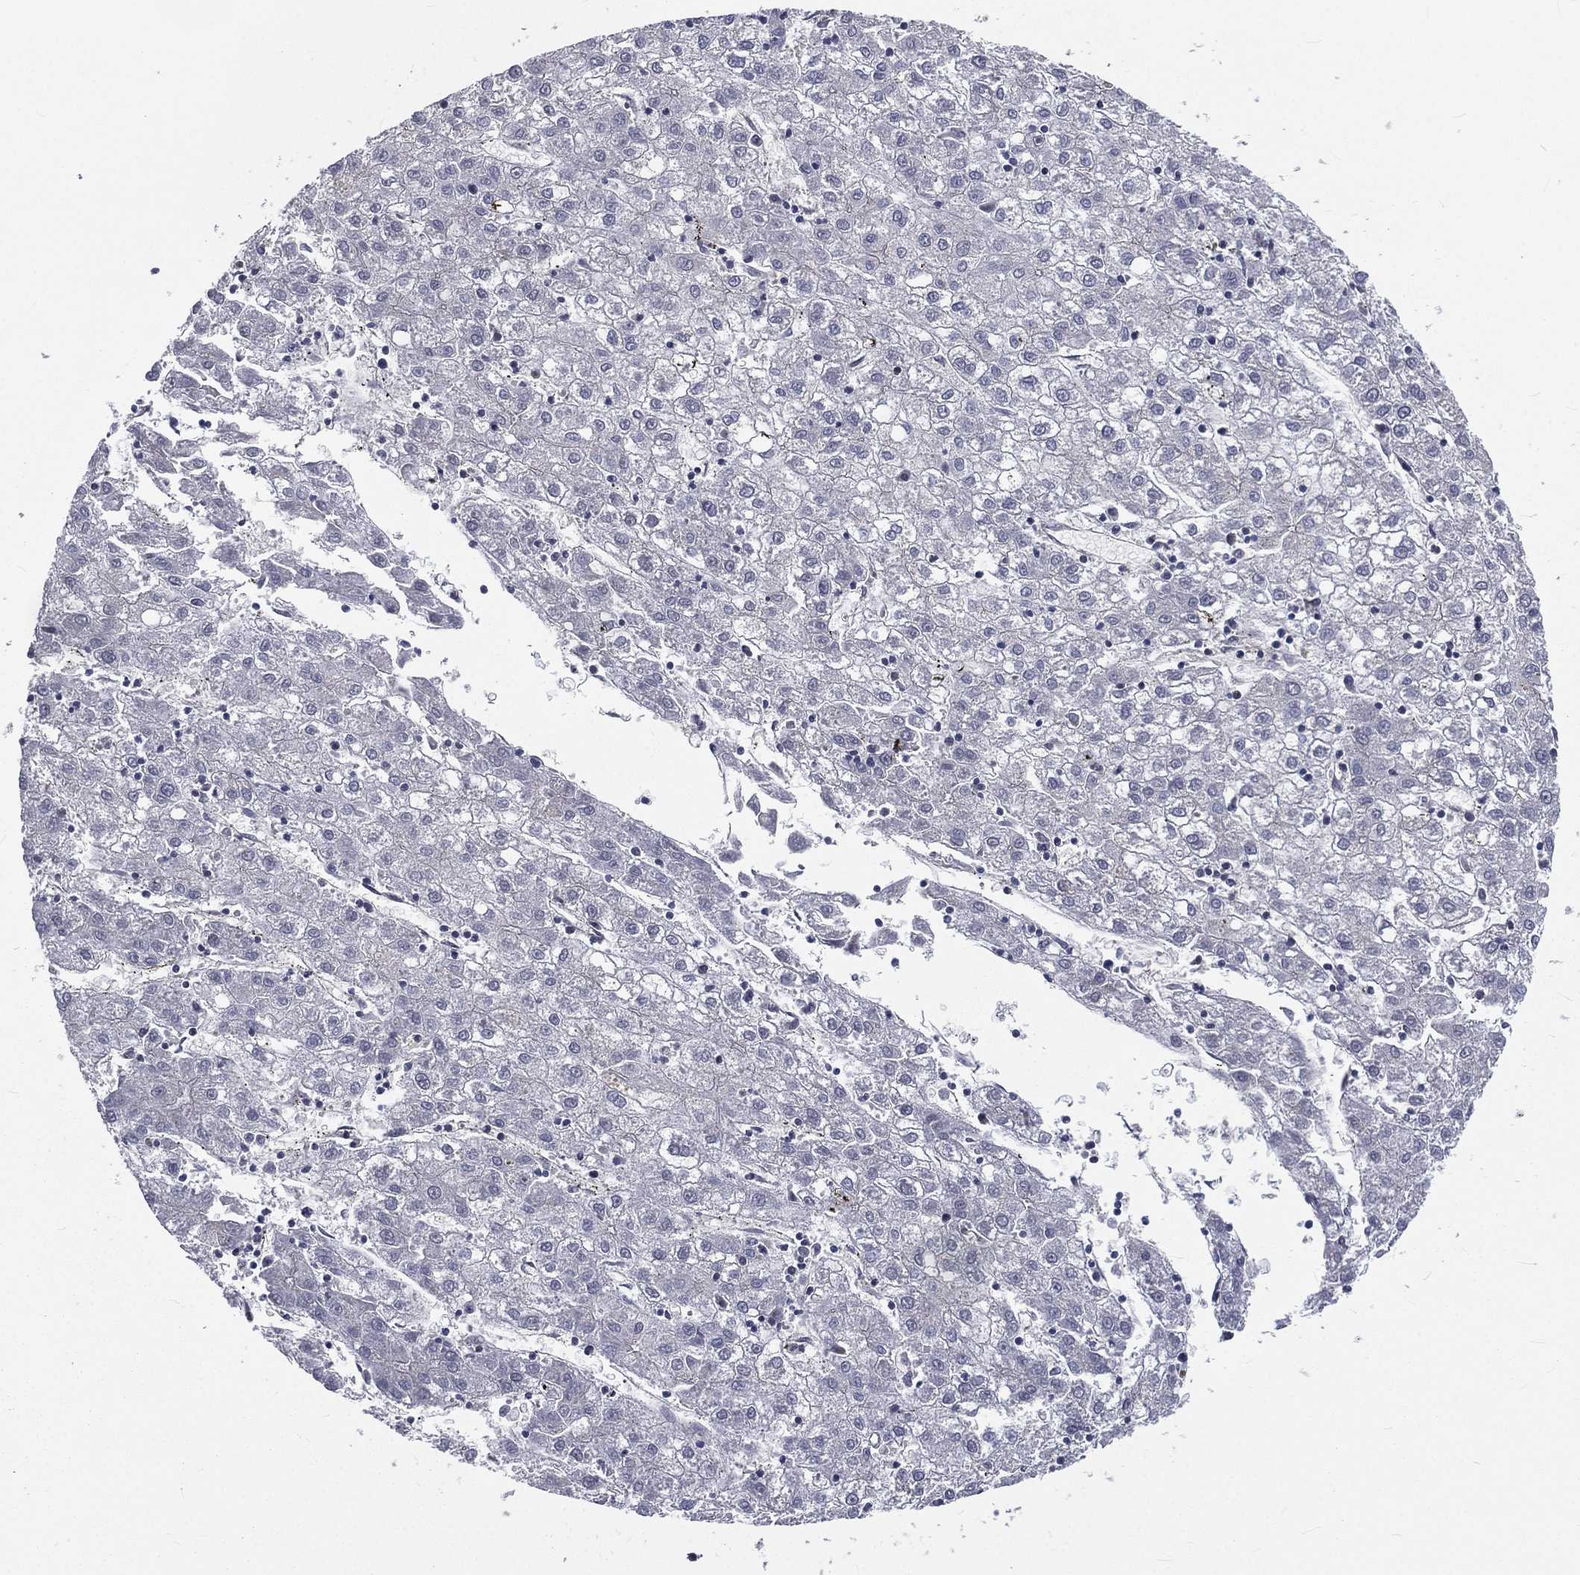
{"staining": {"intensity": "negative", "quantity": "none", "location": "none"}, "tissue": "liver cancer", "cell_type": "Tumor cells", "image_type": "cancer", "snomed": [{"axis": "morphology", "description": "Carcinoma, Hepatocellular, NOS"}, {"axis": "topography", "description": "Liver"}], "caption": "Tumor cells show no significant staining in liver cancer.", "gene": "ARL3", "patient": {"sex": "male", "age": 72}}